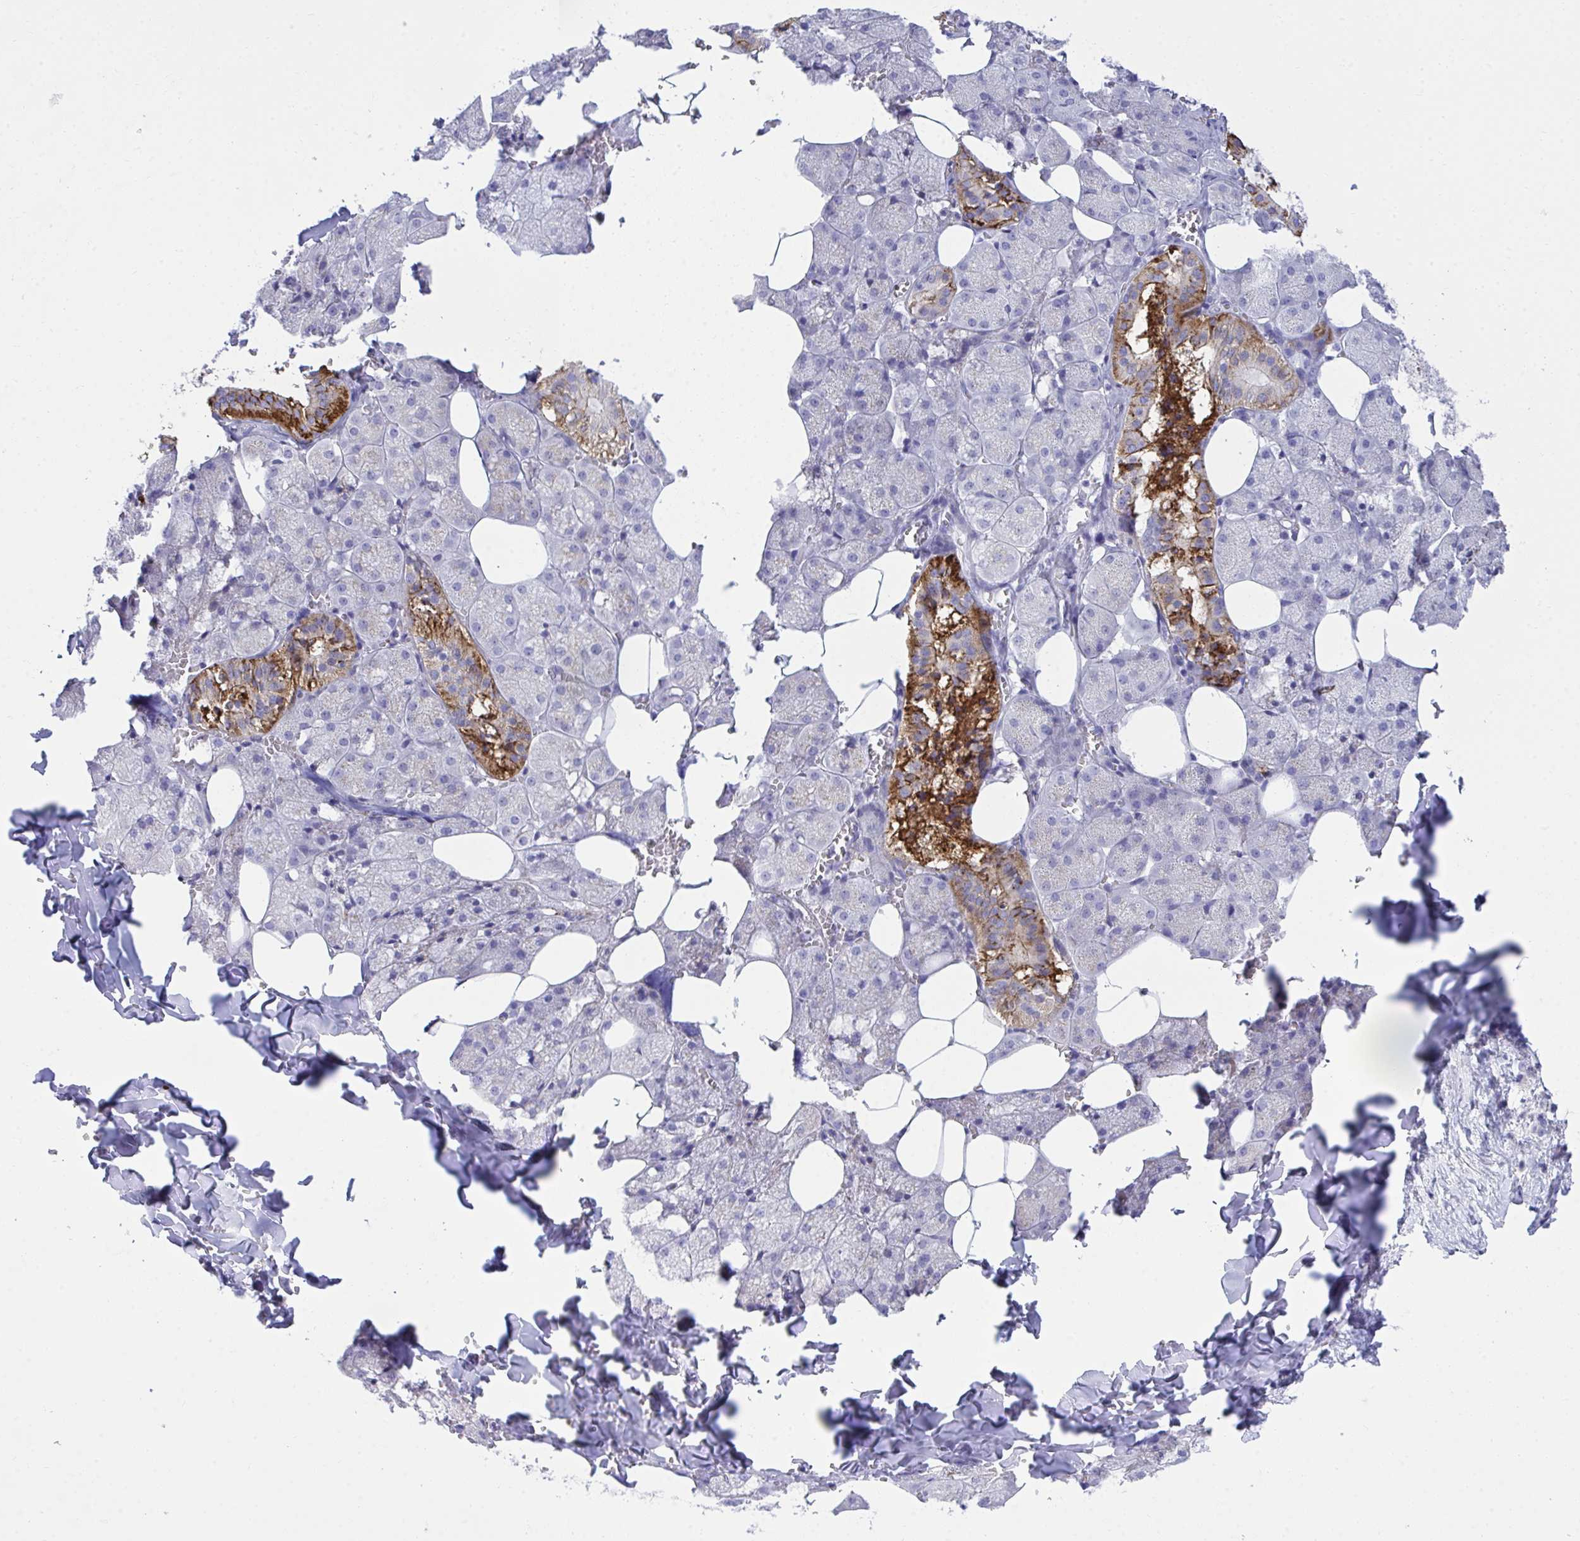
{"staining": {"intensity": "strong", "quantity": "<25%", "location": "cytoplasmic/membranous"}, "tissue": "salivary gland", "cell_type": "Glandular cells", "image_type": "normal", "snomed": [{"axis": "morphology", "description": "Normal tissue, NOS"}, {"axis": "topography", "description": "Salivary gland"}, {"axis": "topography", "description": "Peripheral nerve tissue"}], "caption": "Strong cytoplasmic/membranous protein positivity is appreciated in approximately <25% of glandular cells in salivary gland. (DAB IHC with brightfield microscopy, high magnification).", "gene": "PLEKHH1", "patient": {"sex": "male", "age": 38}}